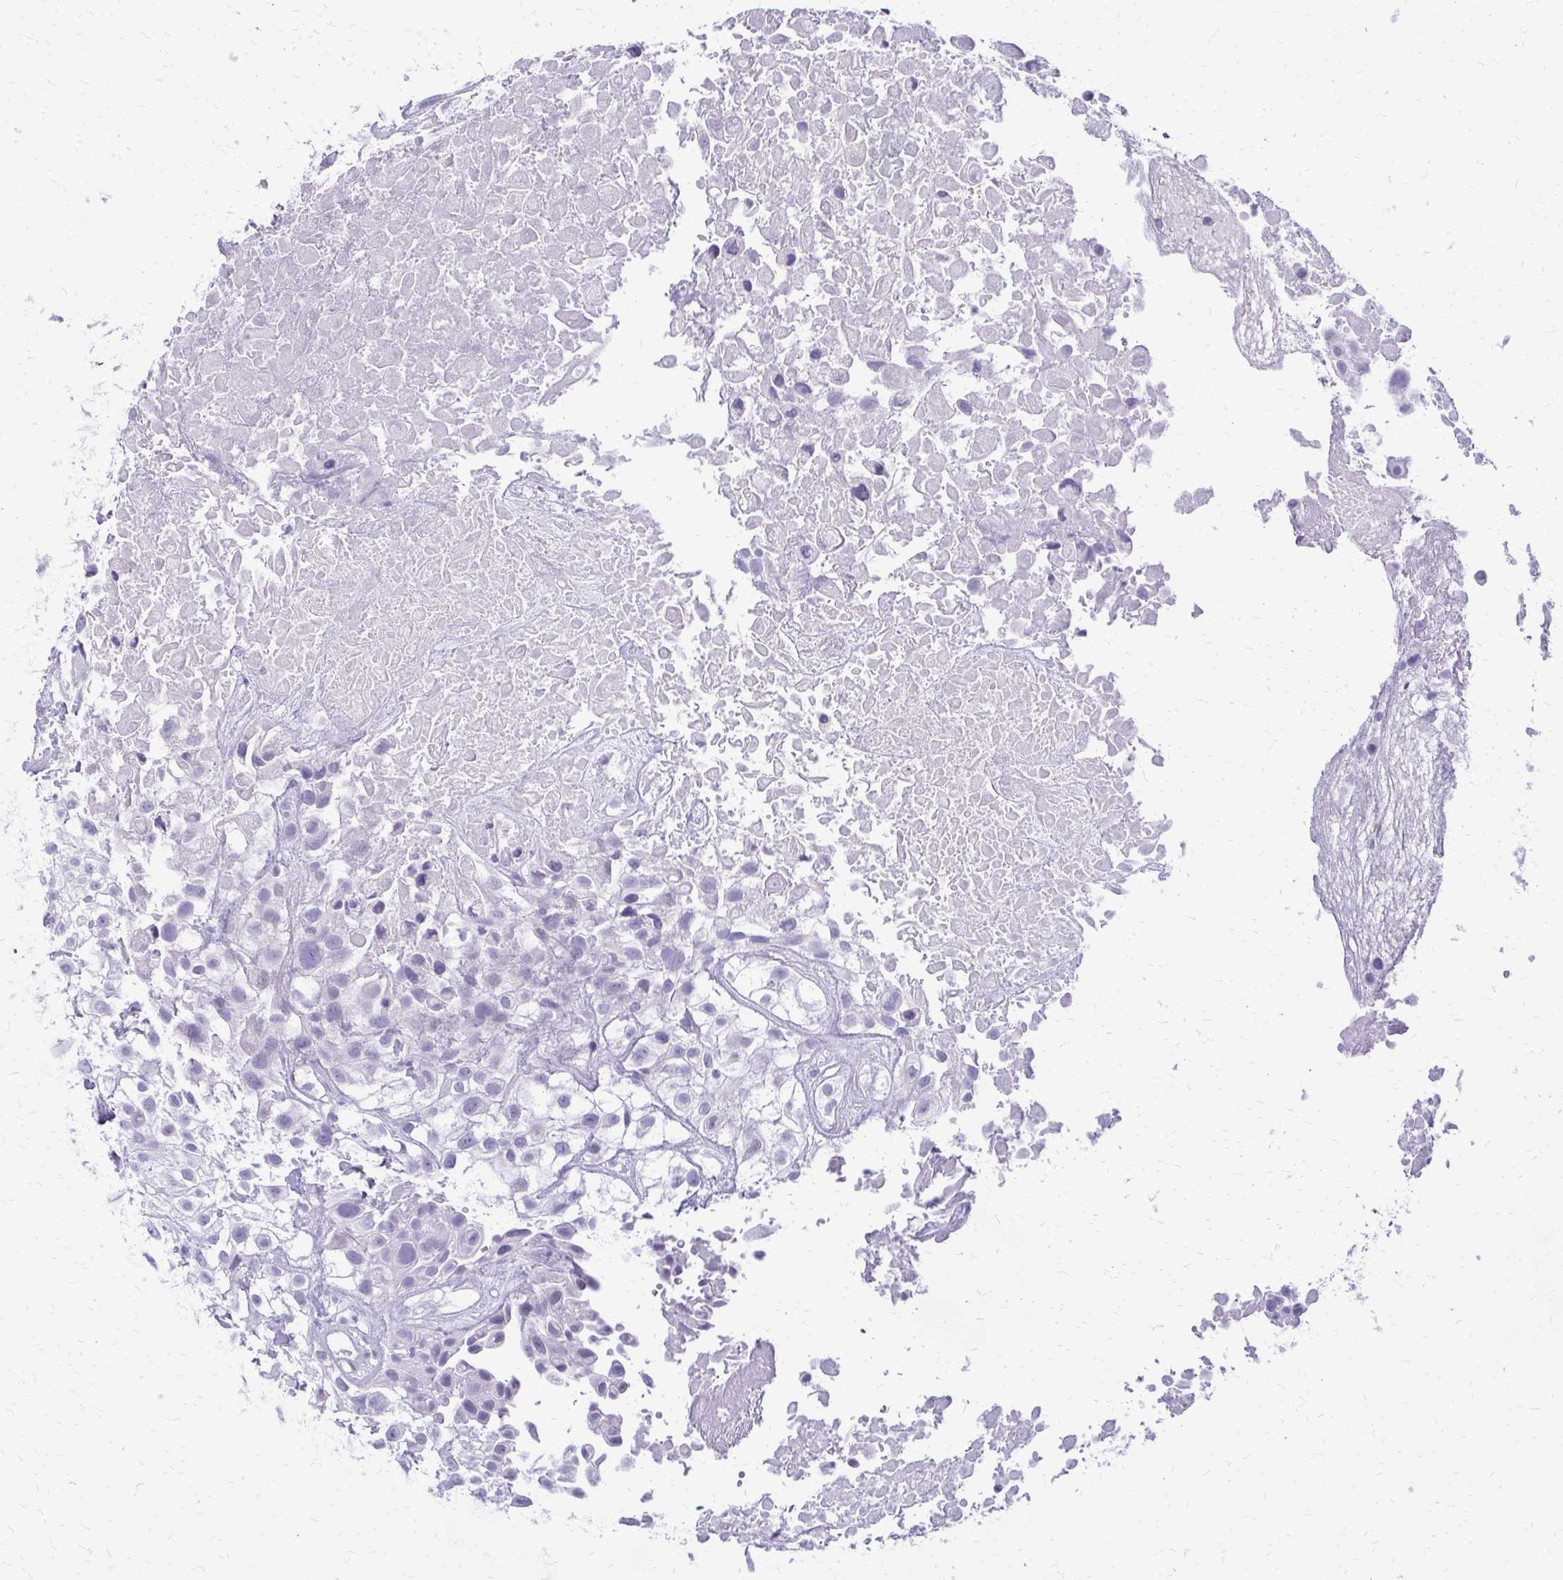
{"staining": {"intensity": "negative", "quantity": "none", "location": "none"}, "tissue": "urothelial cancer", "cell_type": "Tumor cells", "image_type": "cancer", "snomed": [{"axis": "morphology", "description": "Urothelial carcinoma, High grade"}, {"axis": "topography", "description": "Urinary bladder"}], "caption": "Protein analysis of urothelial cancer demonstrates no significant positivity in tumor cells.", "gene": "FAM162B", "patient": {"sex": "male", "age": 56}}